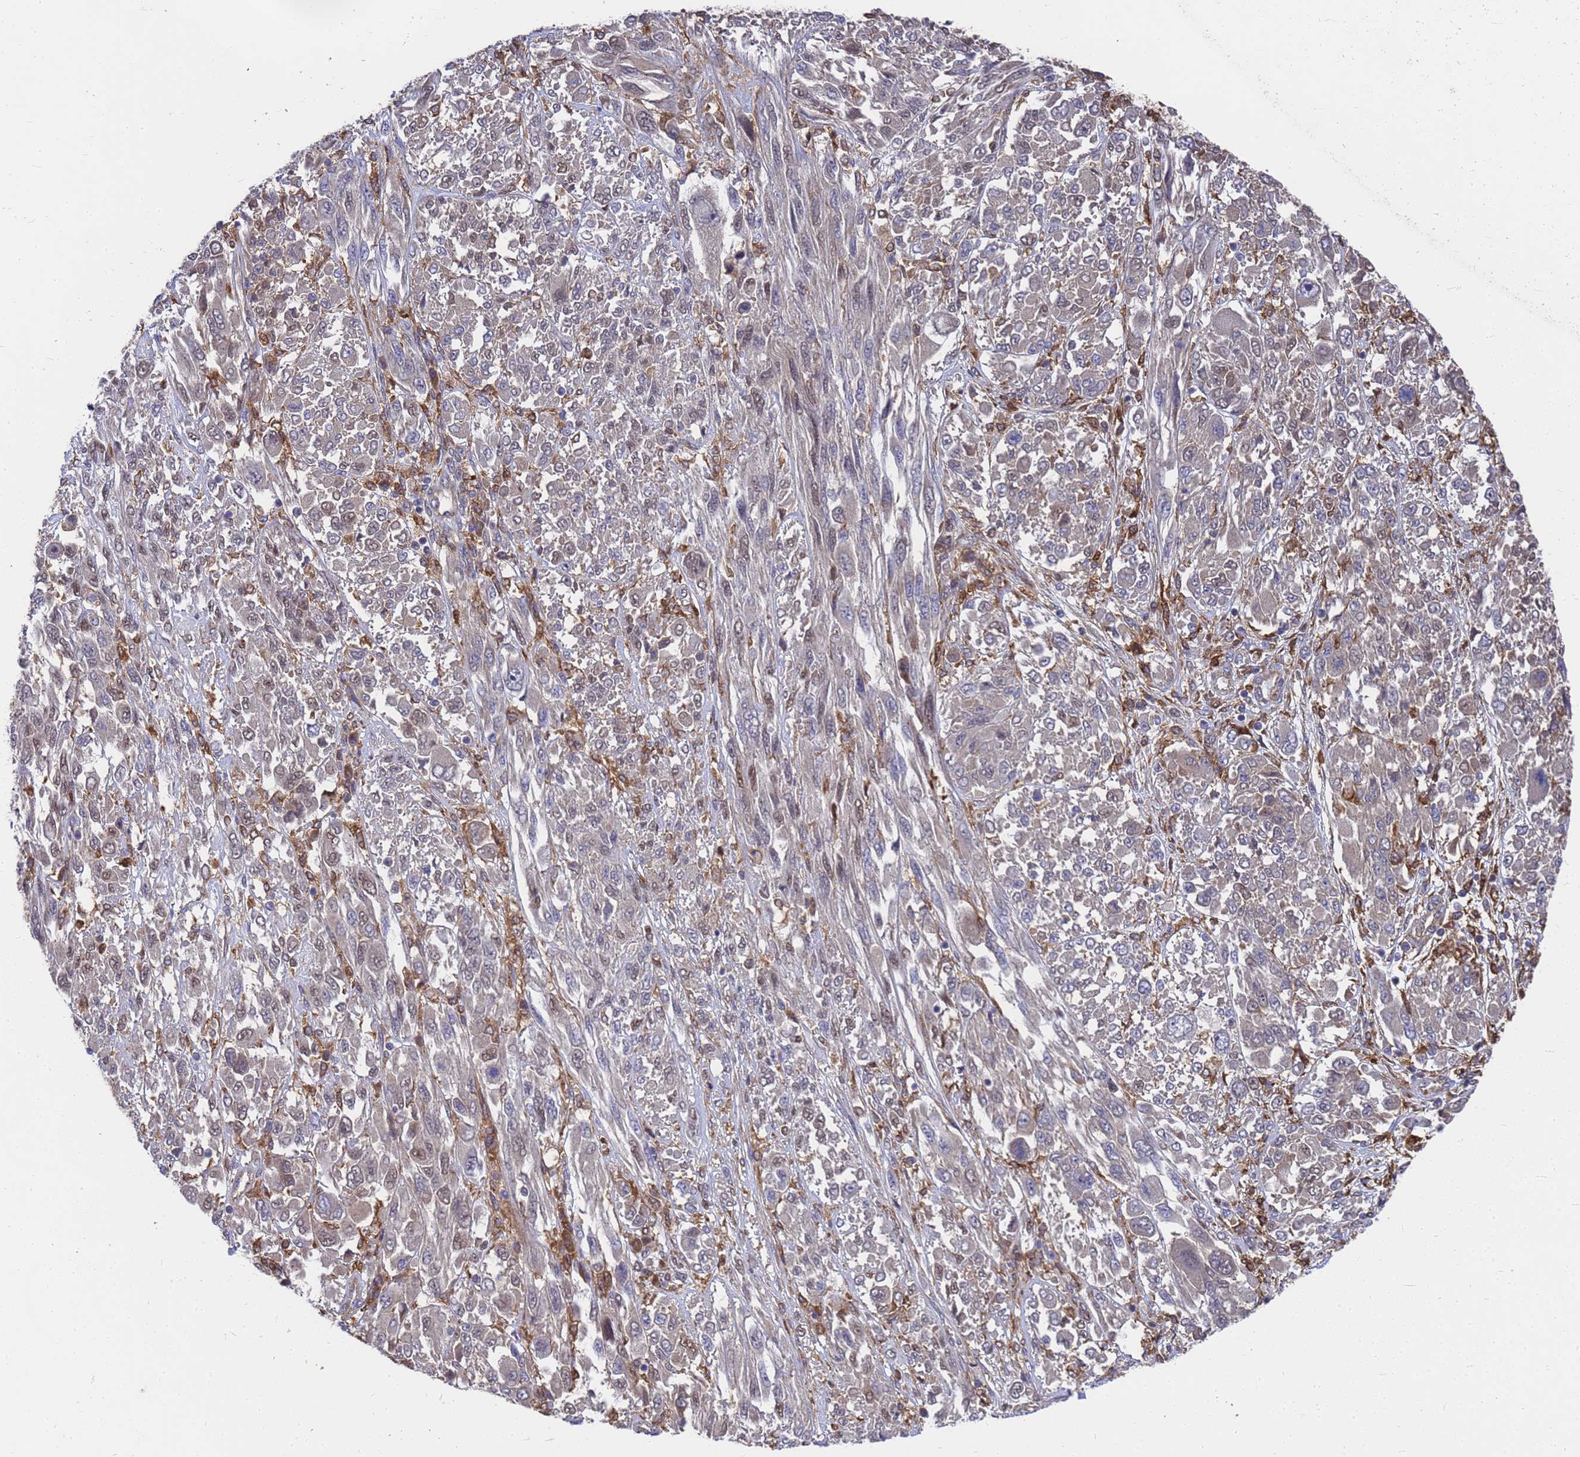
{"staining": {"intensity": "weak", "quantity": "<25%", "location": "nuclear"}, "tissue": "melanoma", "cell_type": "Tumor cells", "image_type": "cancer", "snomed": [{"axis": "morphology", "description": "Malignant melanoma, NOS"}, {"axis": "topography", "description": "Skin"}], "caption": "IHC image of malignant melanoma stained for a protein (brown), which reveals no expression in tumor cells.", "gene": "SLC35E2B", "patient": {"sex": "female", "age": 91}}